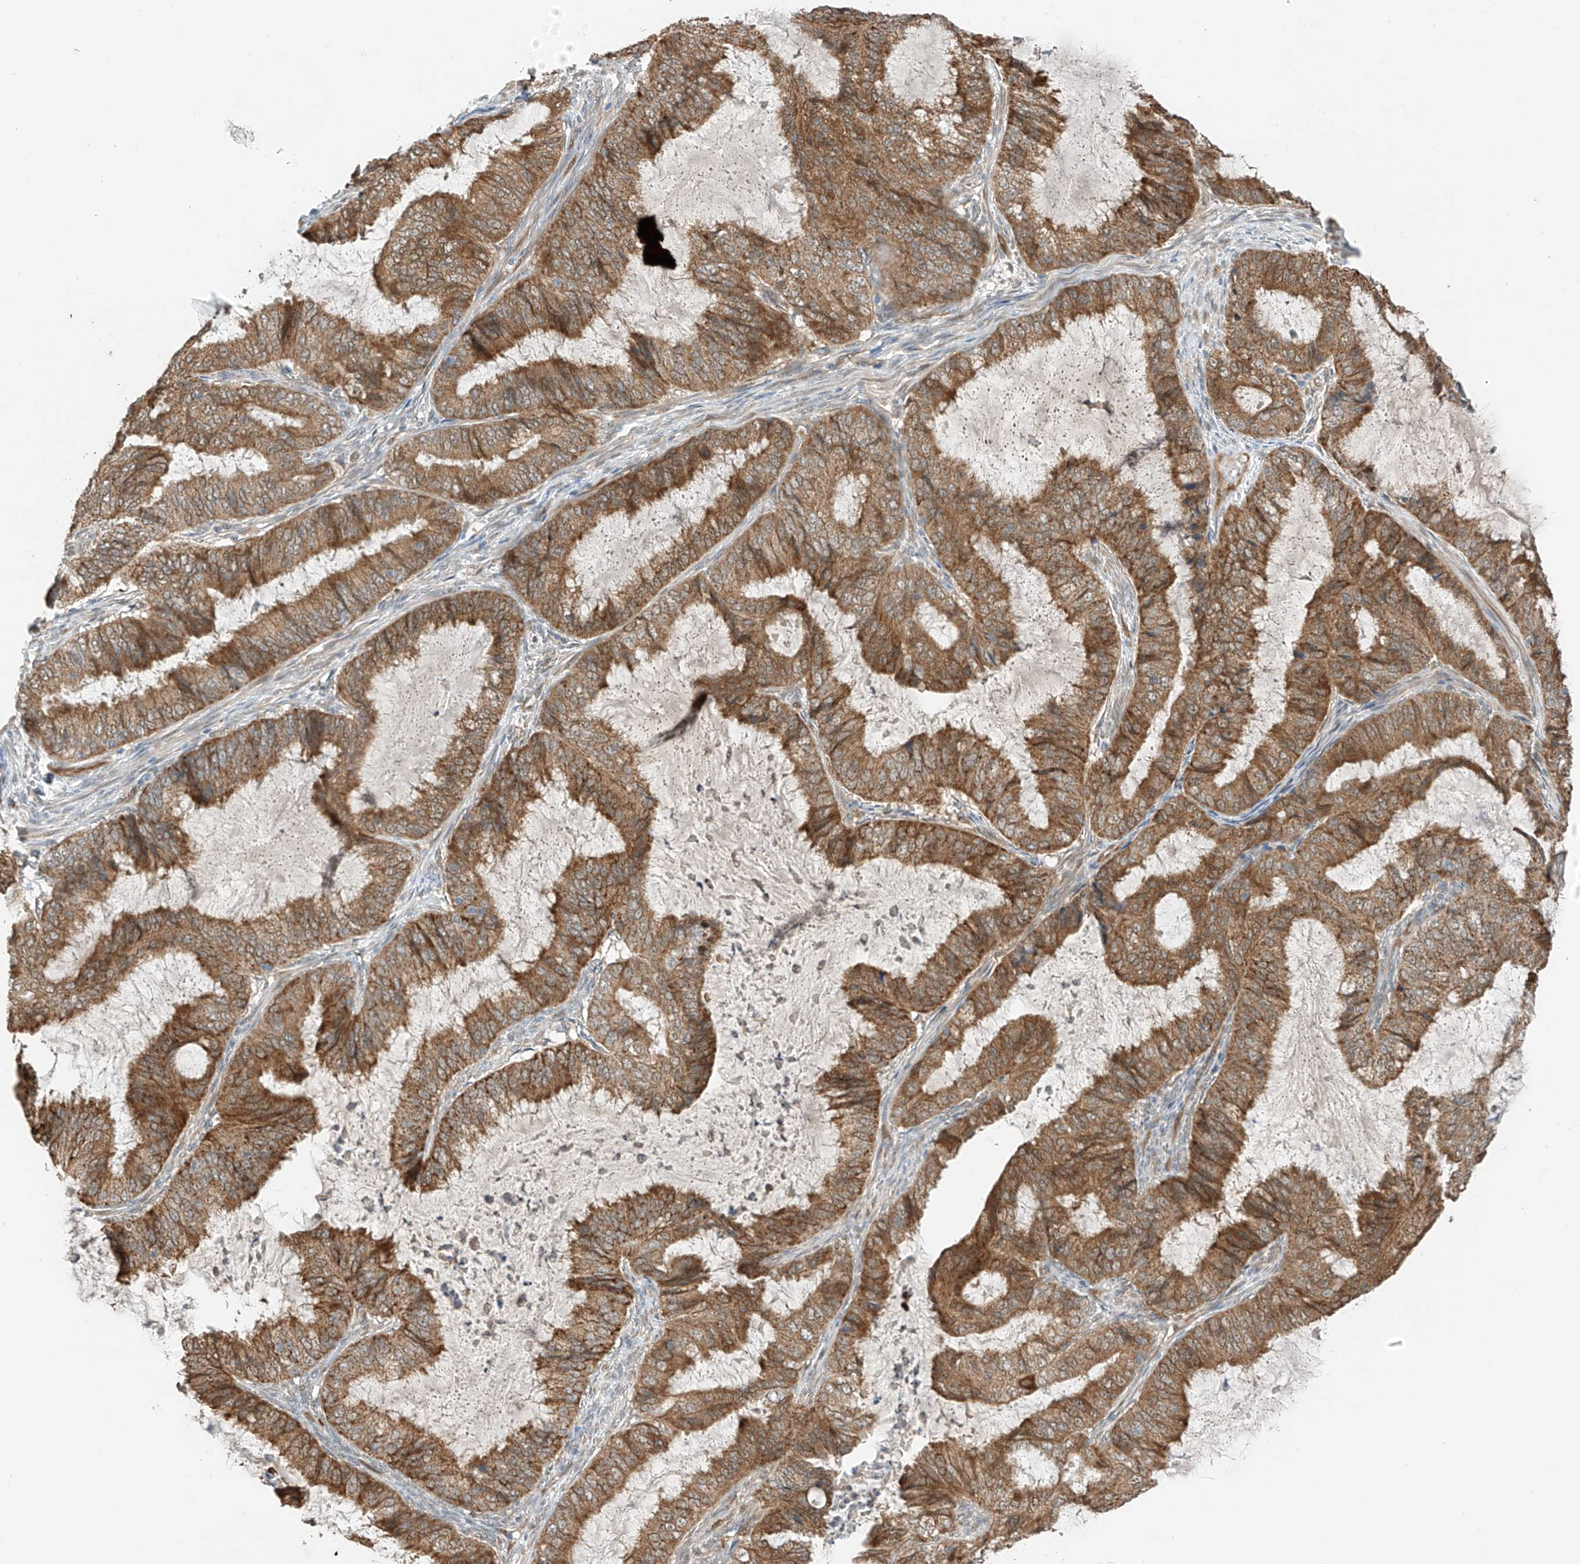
{"staining": {"intensity": "moderate", "quantity": ">75%", "location": "cytoplasmic/membranous"}, "tissue": "endometrial cancer", "cell_type": "Tumor cells", "image_type": "cancer", "snomed": [{"axis": "morphology", "description": "Adenocarcinoma, NOS"}, {"axis": "topography", "description": "Endometrium"}], "caption": "The micrograph demonstrates immunohistochemical staining of endometrial cancer. There is moderate cytoplasmic/membranous expression is seen in about >75% of tumor cells.", "gene": "PPA2", "patient": {"sex": "female", "age": 81}}